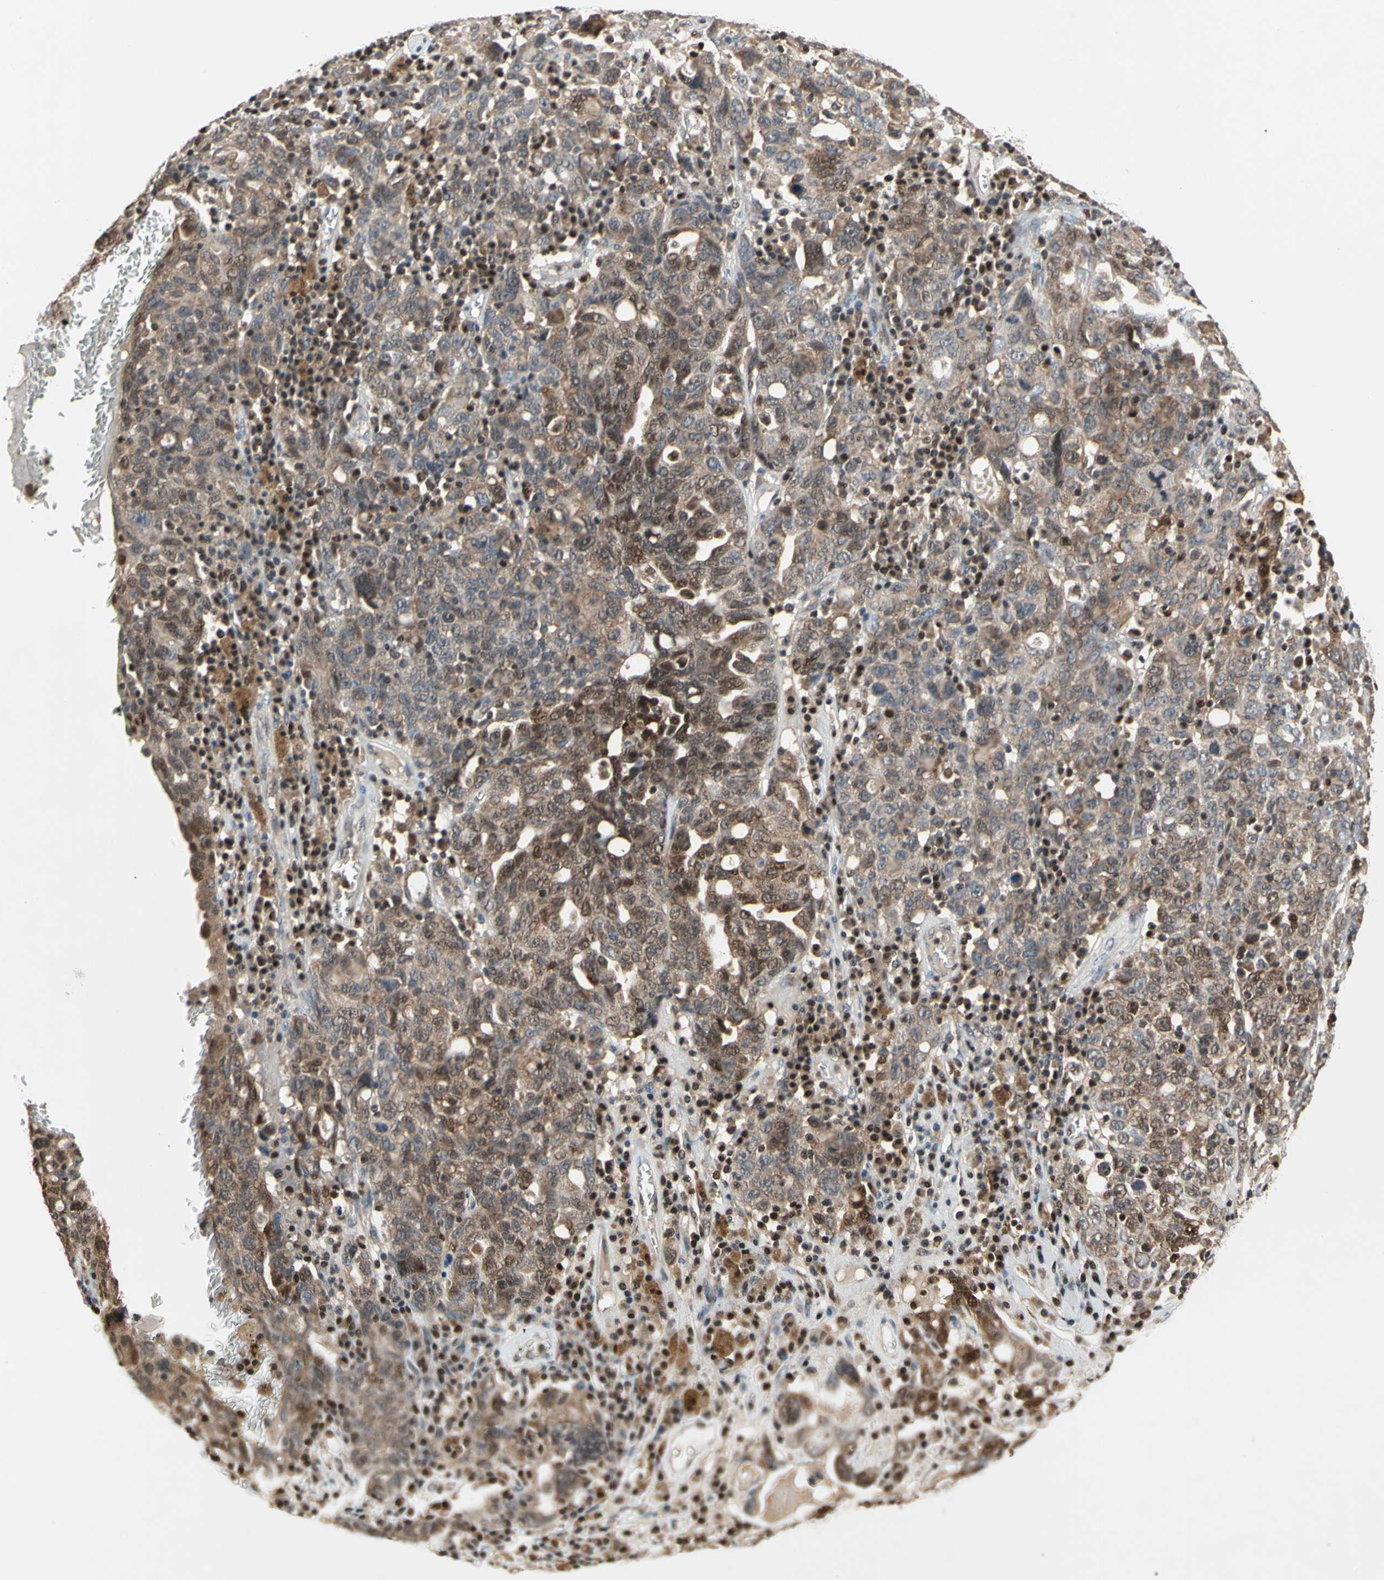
{"staining": {"intensity": "weak", "quantity": ">75%", "location": "cytoplasmic/membranous,nuclear"}, "tissue": "ovarian cancer", "cell_type": "Tumor cells", "image_type": "cancer", "snomed": [{"axis": "morphology", "description": "Carcinoma, endometroid"}, {"axis": "topography", "description": "Ovary"}], "caption": "Ovarian endometroid carcinoma stained with a protein marker shows weak staining in tumor cells.", "gene": "GSR", "patient": {"sex": "female", "age": 62}}